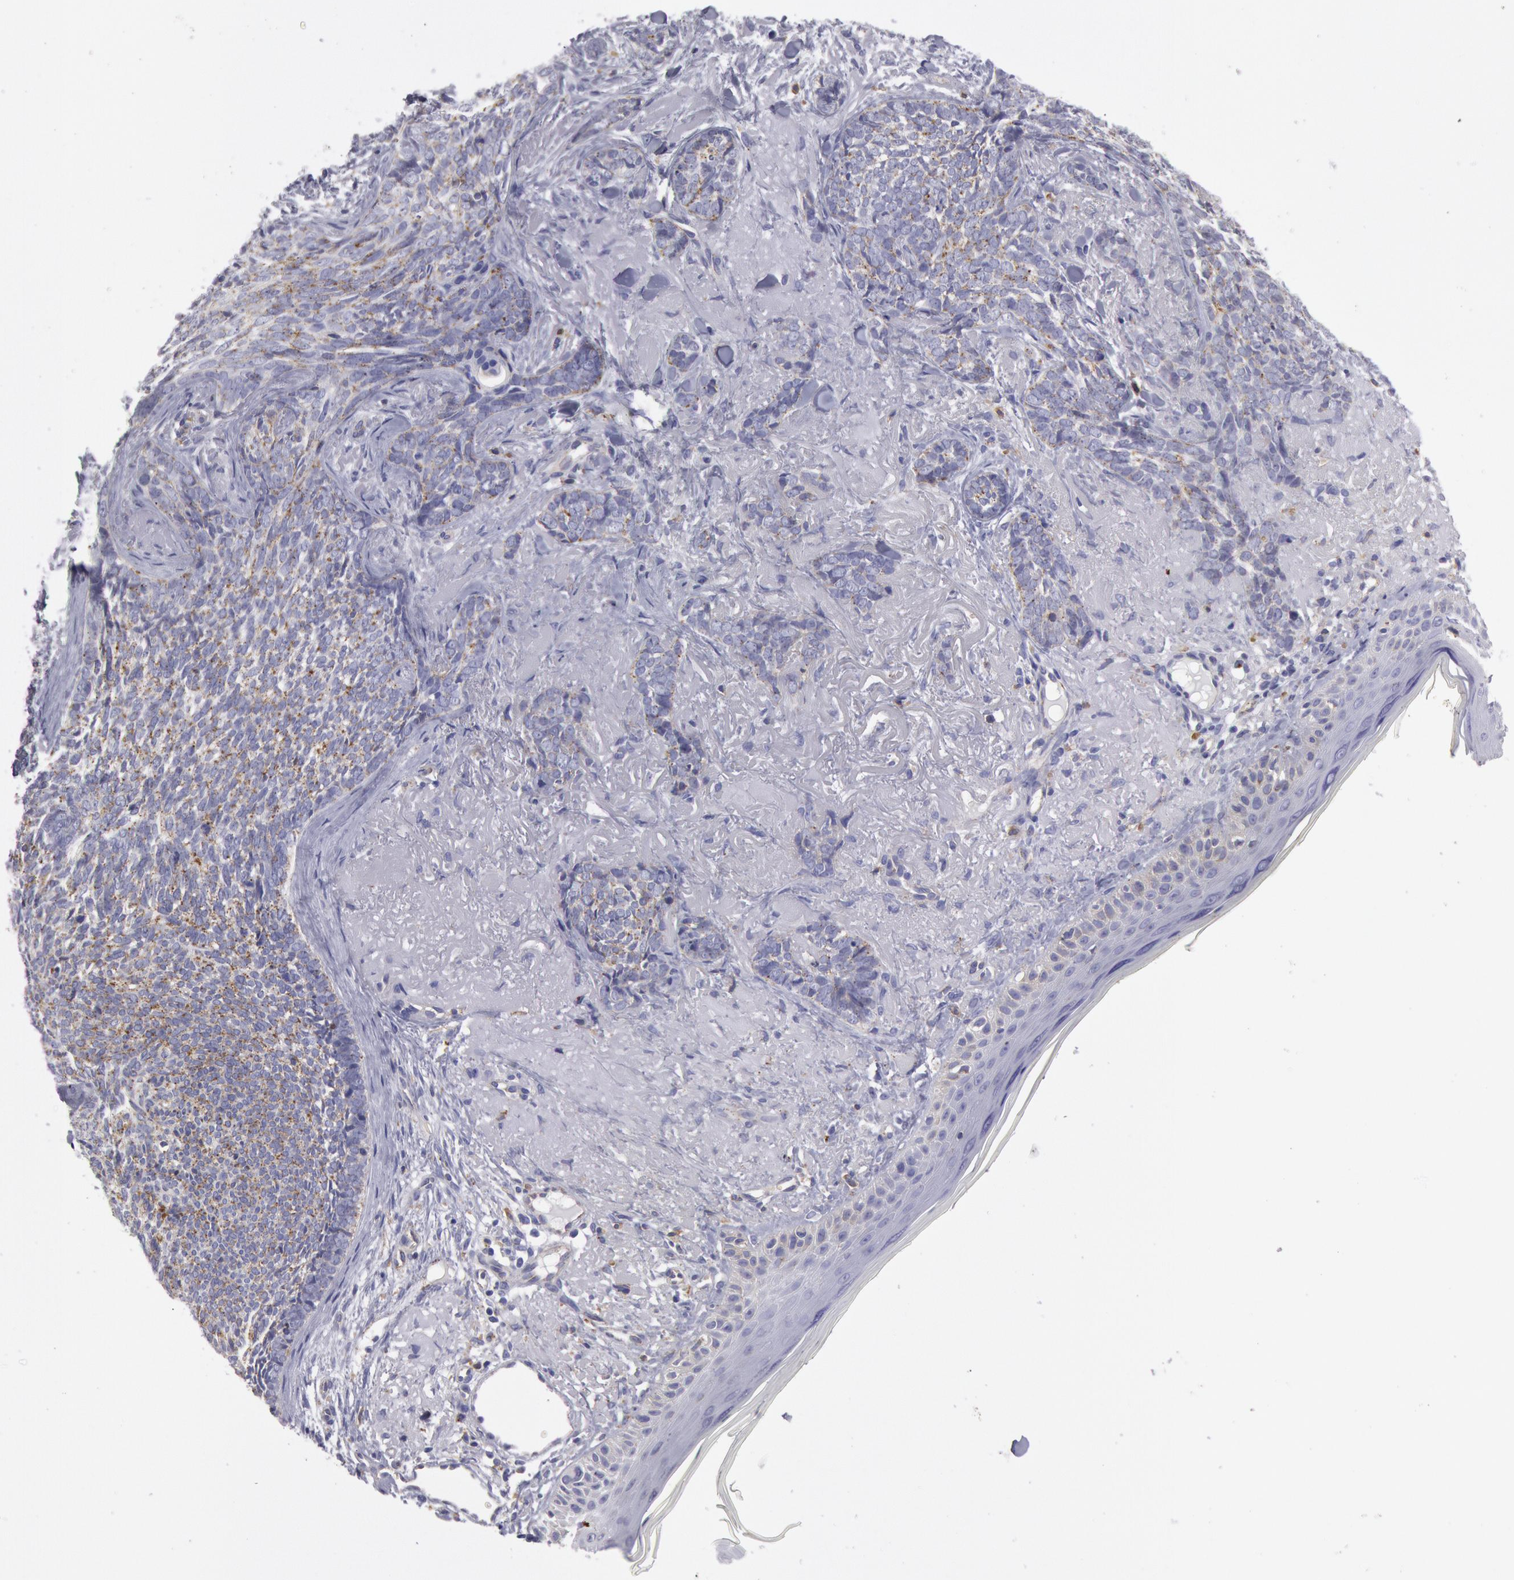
{"staining": {"intensity": "negative", "quantity": "none", "location": "none"}, "tissue": "skin cancer", "cell_type": "Tumor cells", "image_type": "cancer", "snomed": [{"axis": "morphology", "description": "Basal cell carcinoma"}, {"axis": "topography", "description": "Skin"}], "caption": "Human skin basal cell carcinoma stained for a protein using immunohistochemistry (IHC) shows no expression in tumor cells.", "gene": "FLOT1", "patient": {"sex": "female", "age": 81}}